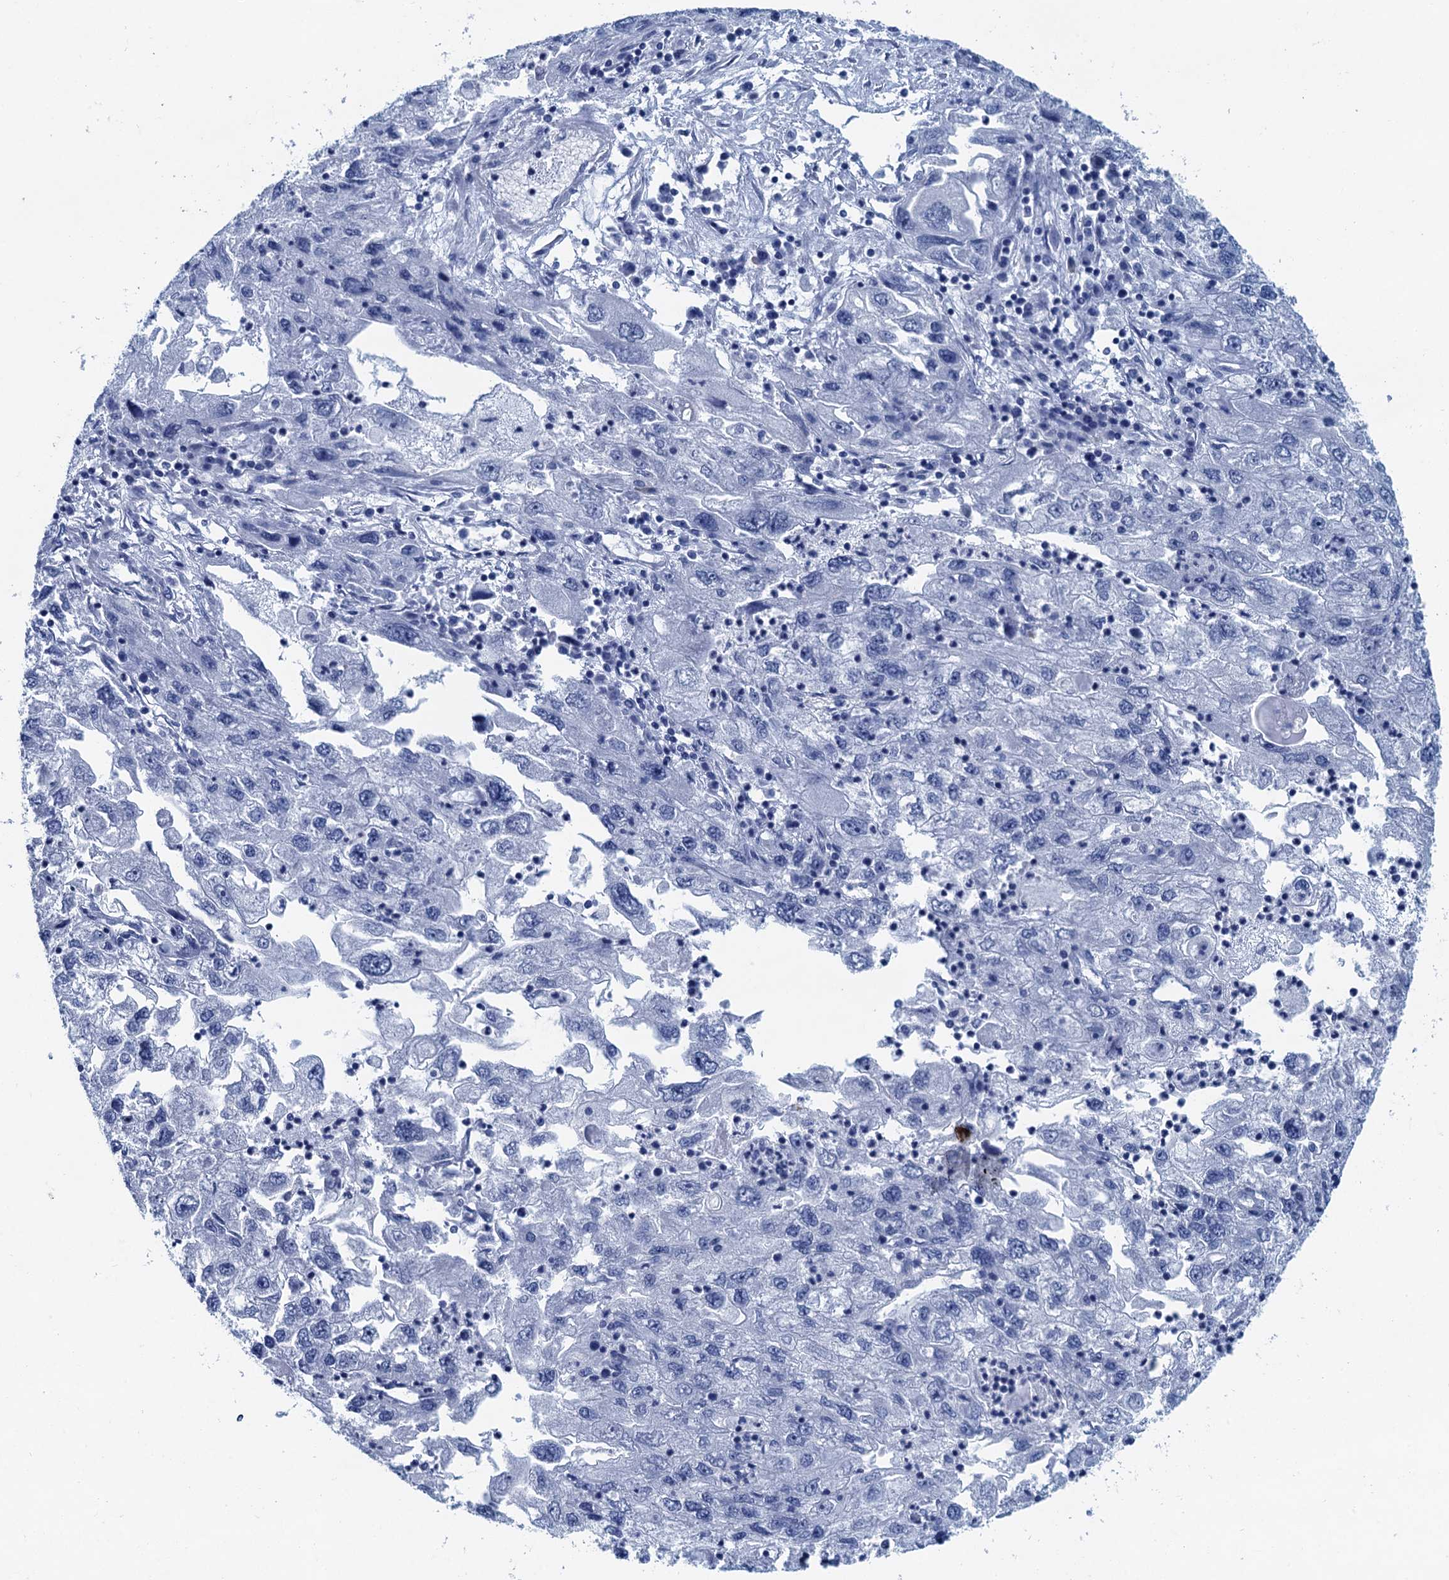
{"staining": {"intensity": "negative", "quantity": "none", "location": "none"}, "tissue": "endometrial cancer", "cell_type": "Tumor cells", "image_type": "cancer", "snomed": [{"axis": "morphology", "description": "Adenocarcinoma, NOS"}, {"axis": "topography", "description": "Endometrium"}], "caption": "This histopathology image is of adenocarcinoma (endometrial) stained with immunohistochemistry to label a protein in brown with the nuclei are counter-stained blue. There is no positivity in tumor cells.", "gene": "HAPSTR1", "patient": {"sex": "female", "age": 49}}